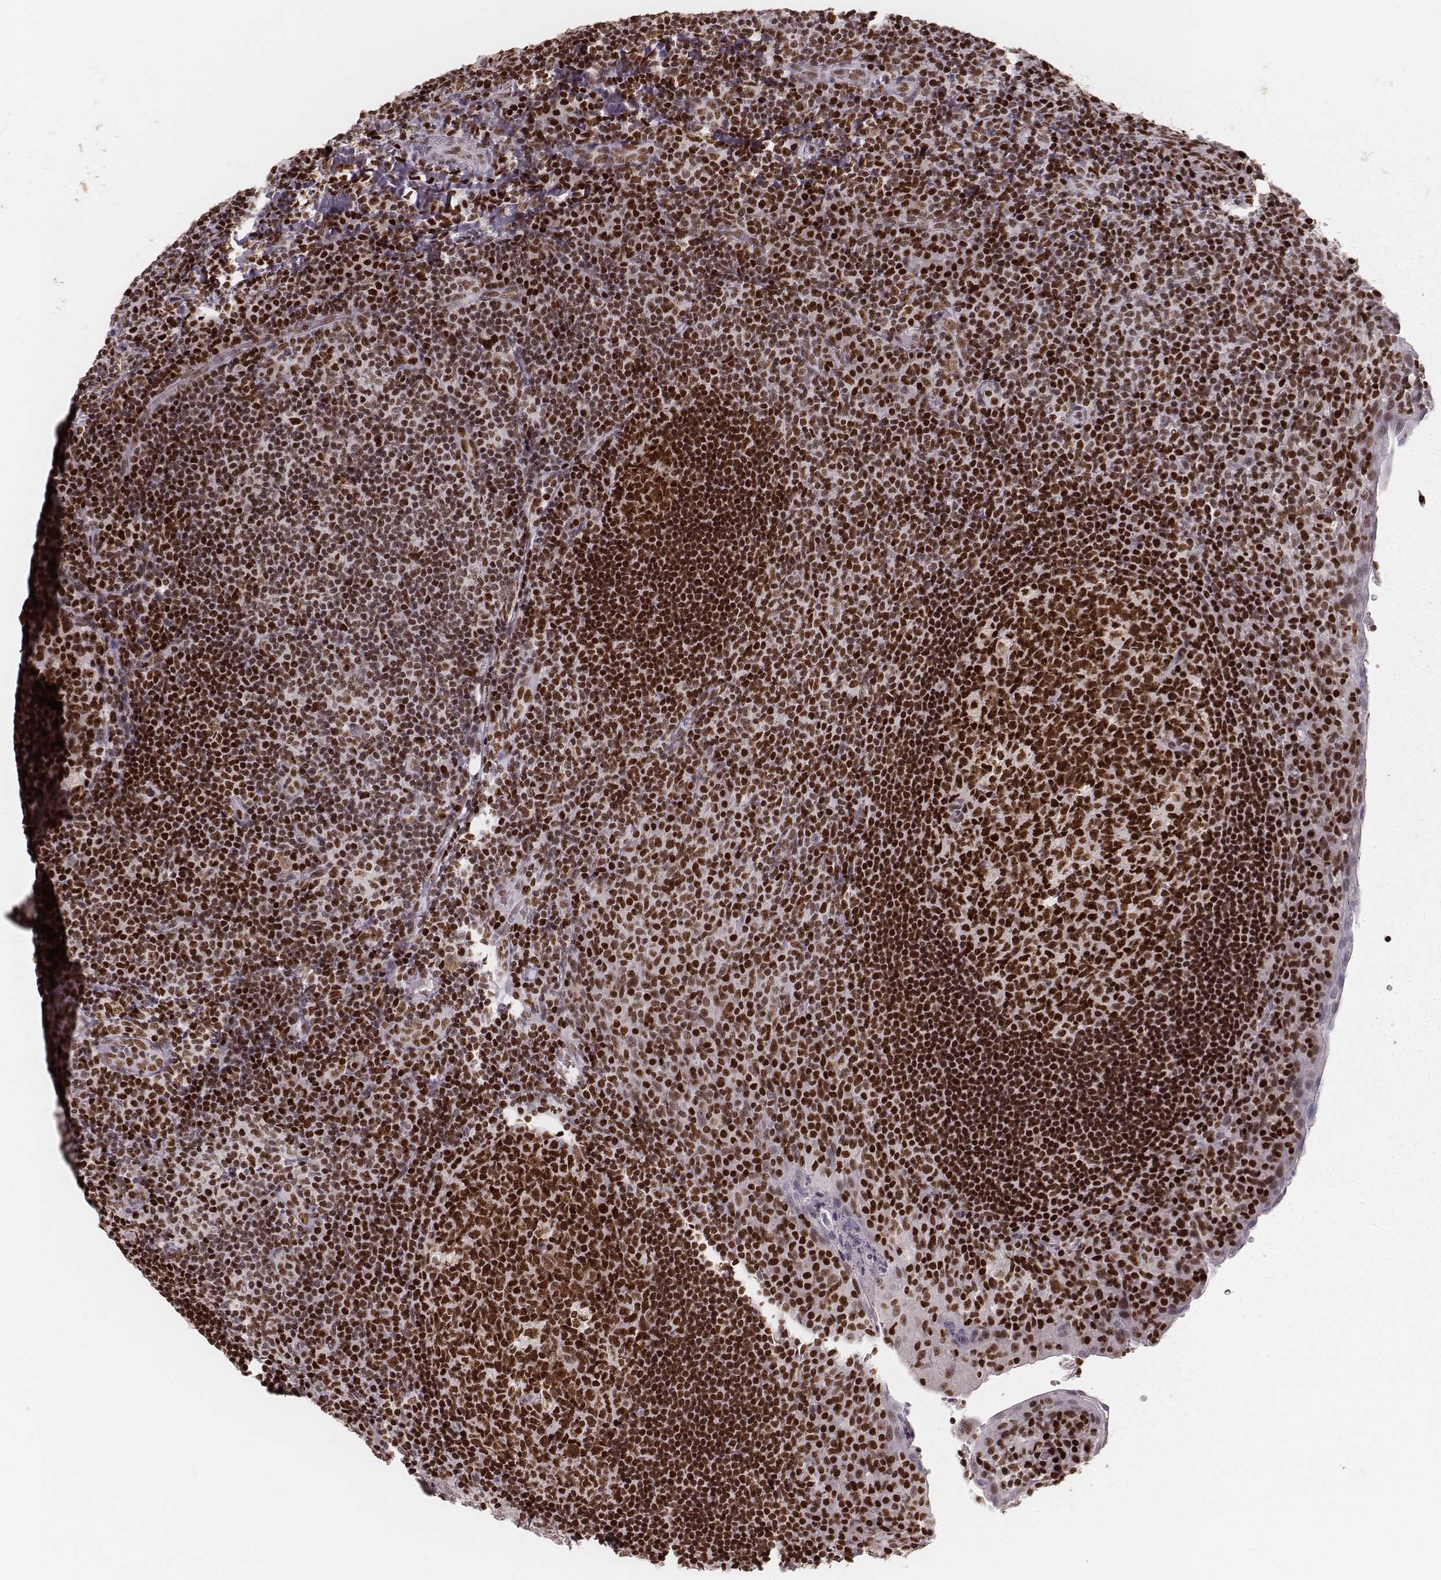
{"staining": {"intensity": "strong", "quantity": ">75%", "location": "nuclear"}, "tissue": "tonsil", "cell_type": "Germinal center cells", "image_type": "normal", "snomed": [{"axis": "morphology", "description": "Normal tissue, NOS"}, {"axis": "topography", "description": "Tonsil"}], "caption": "Immunohistochemistry (IHC) (DAB) staining of unremarkable human tonsil exhibits strong nuclear protein positivity in about >75% of germinal center cells. (IHC, brightfield microscopy, high magnification).", "gene": "PARP1", "patient": {"sex": "male", "age": 17}}